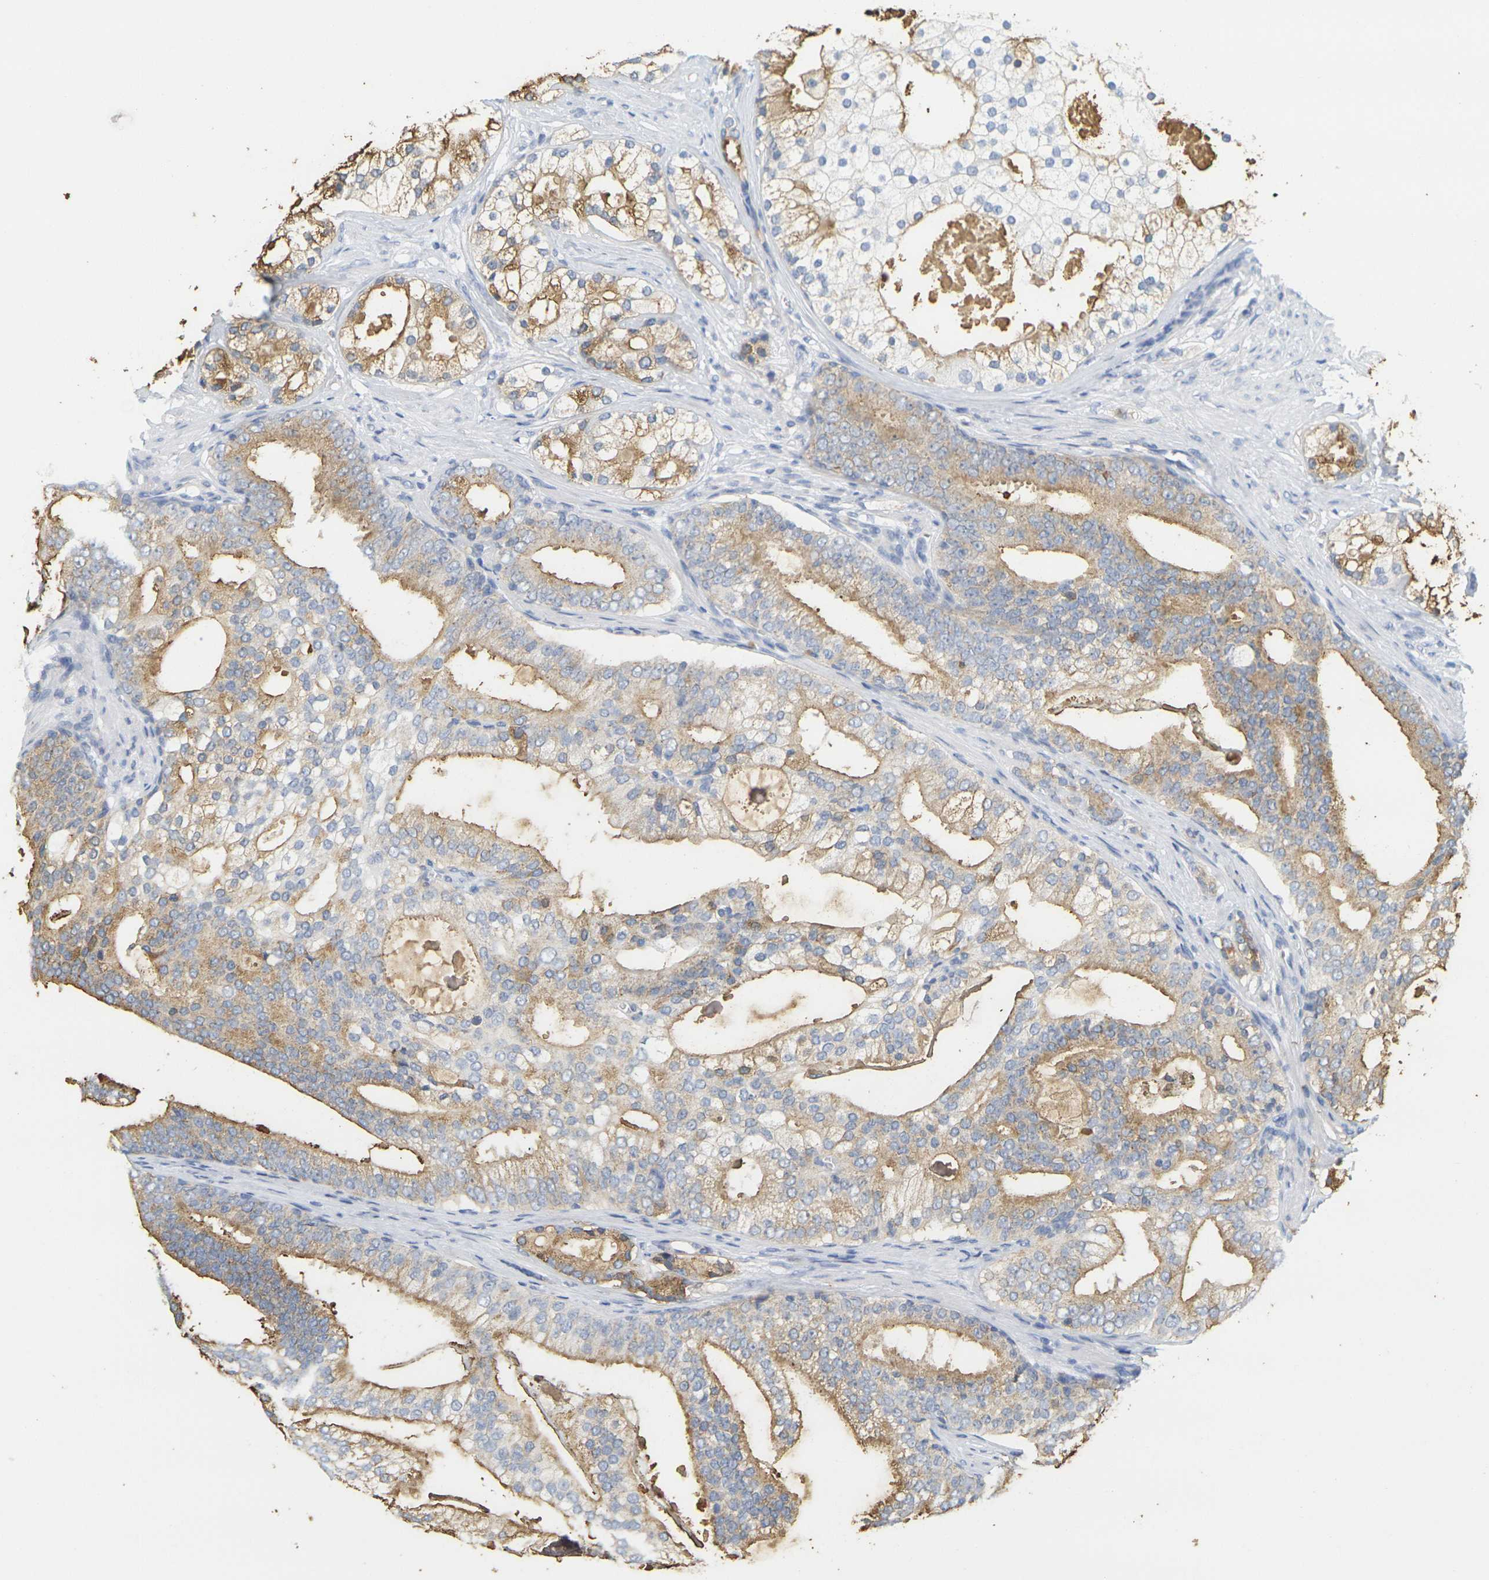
{"staining": {"intensity": "moderate", "quantity": ">75%", "location": "cytoplasmic/membranous"}, "tissue": "prostate cancer", "cell_type": "Tumor cells", "image_type": "cancer", "snomed": [{"axis": "morphology", "description": "Adenocarcinoma, Low grade"}, {"axis": "topography", "description": "Prostate"}], "caption": "About >75% of tumor cells in prostate cancer demonstrate moderate cytoplasmic/membranous protein expression as visualized by brown immunohistochemical staining.", "gene": "KLK5", "patient": {"sex": "male", "age": 58}}